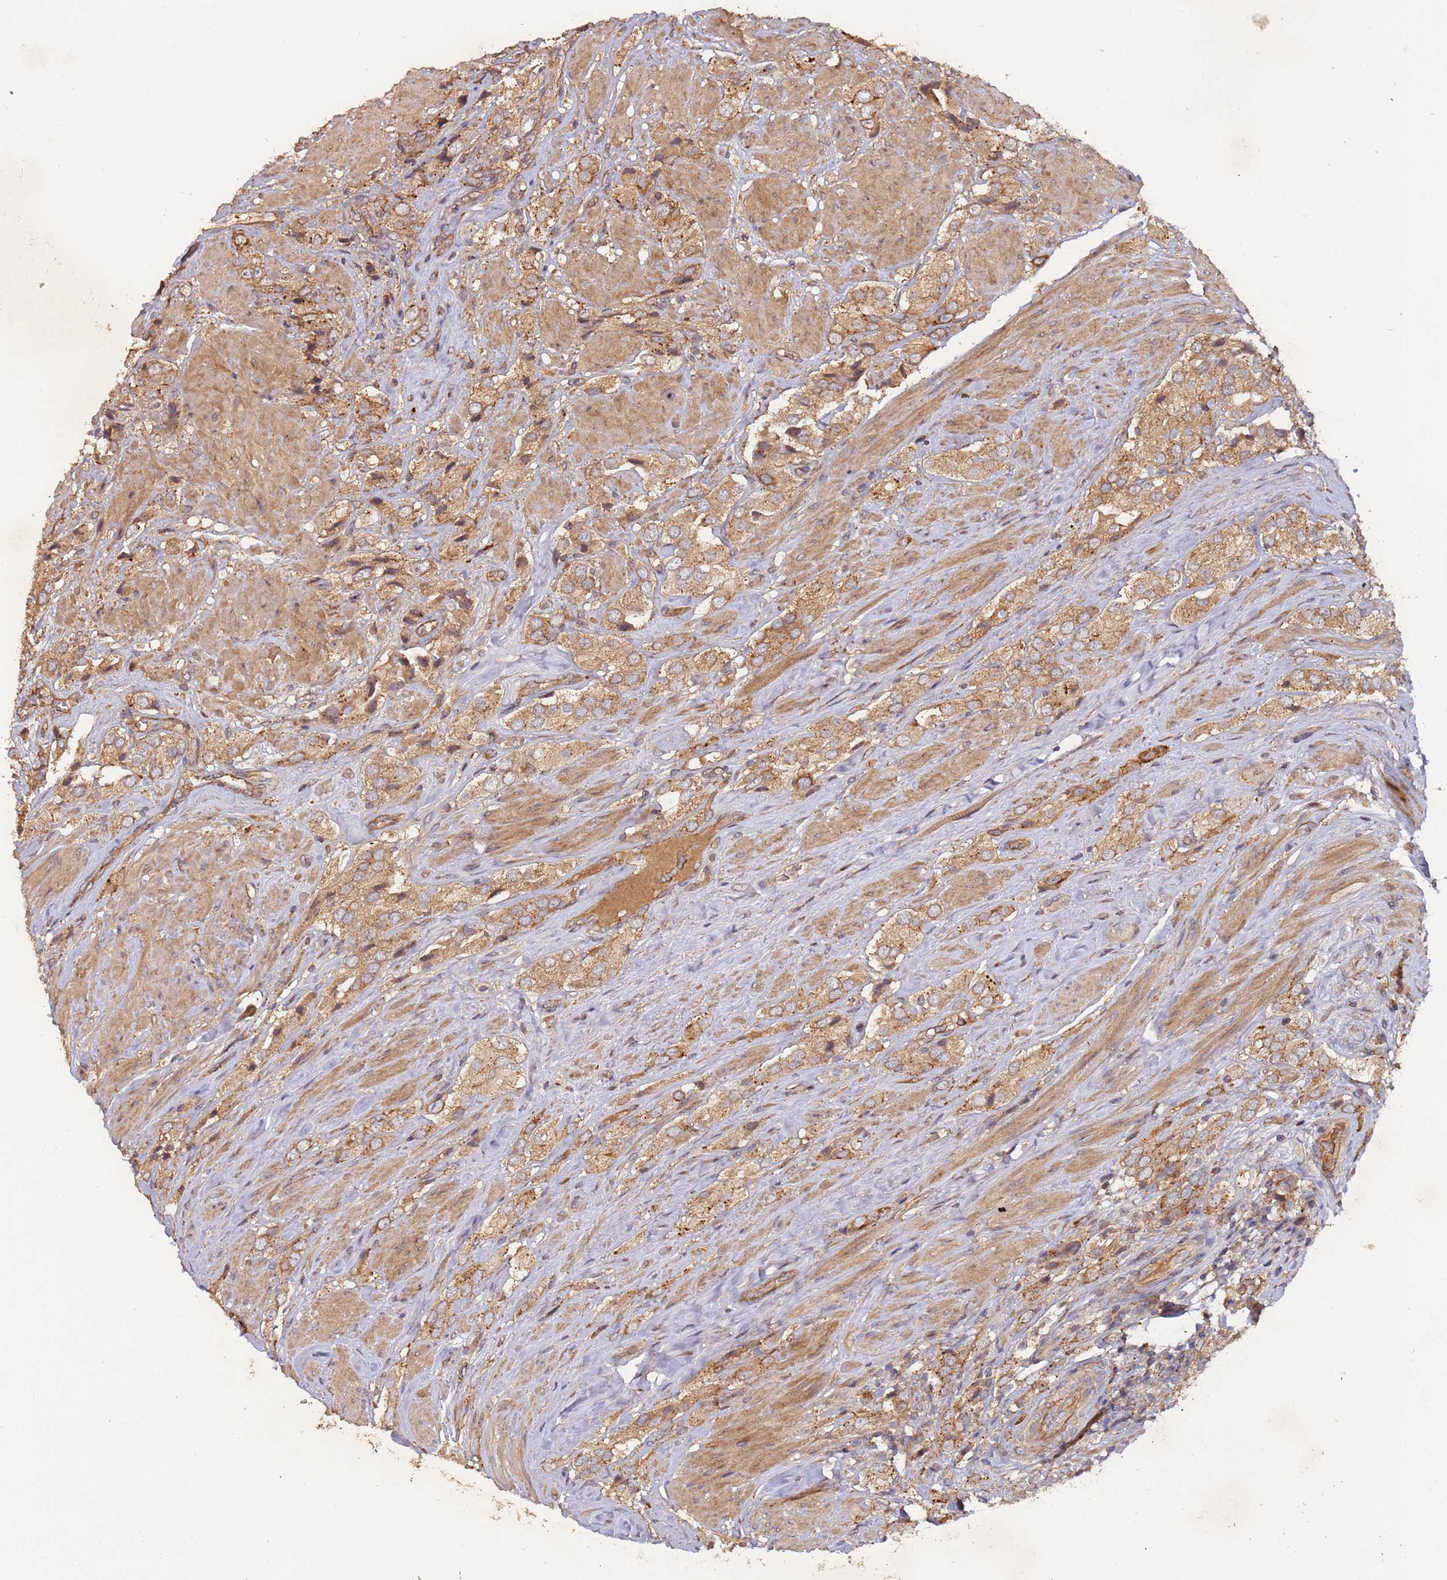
{"staining": {"intensity": "moderate", "quantity": ">75%", "location": "cytoplasmic/membranous"}, "tissue": "prostate cancer", "cell_type": "Tumor cells", "image_type": "cancer", "snomed": [{"axis": "morphology", "description": "Adenocarcinoma, High grade"}, {"axis": "topography", "description": "Prostate and seminal vesicle, NOS"}], "caption": "A high-resolution histopathology image shows IHC staining of high-grade adenocarcinoma (prostate), which displays moderate cytoplasmic/membranous expression in approximately >75% of tumor cells.", "gene": "KANSL1L", "patient": {"sex": "male", "age": 64}}